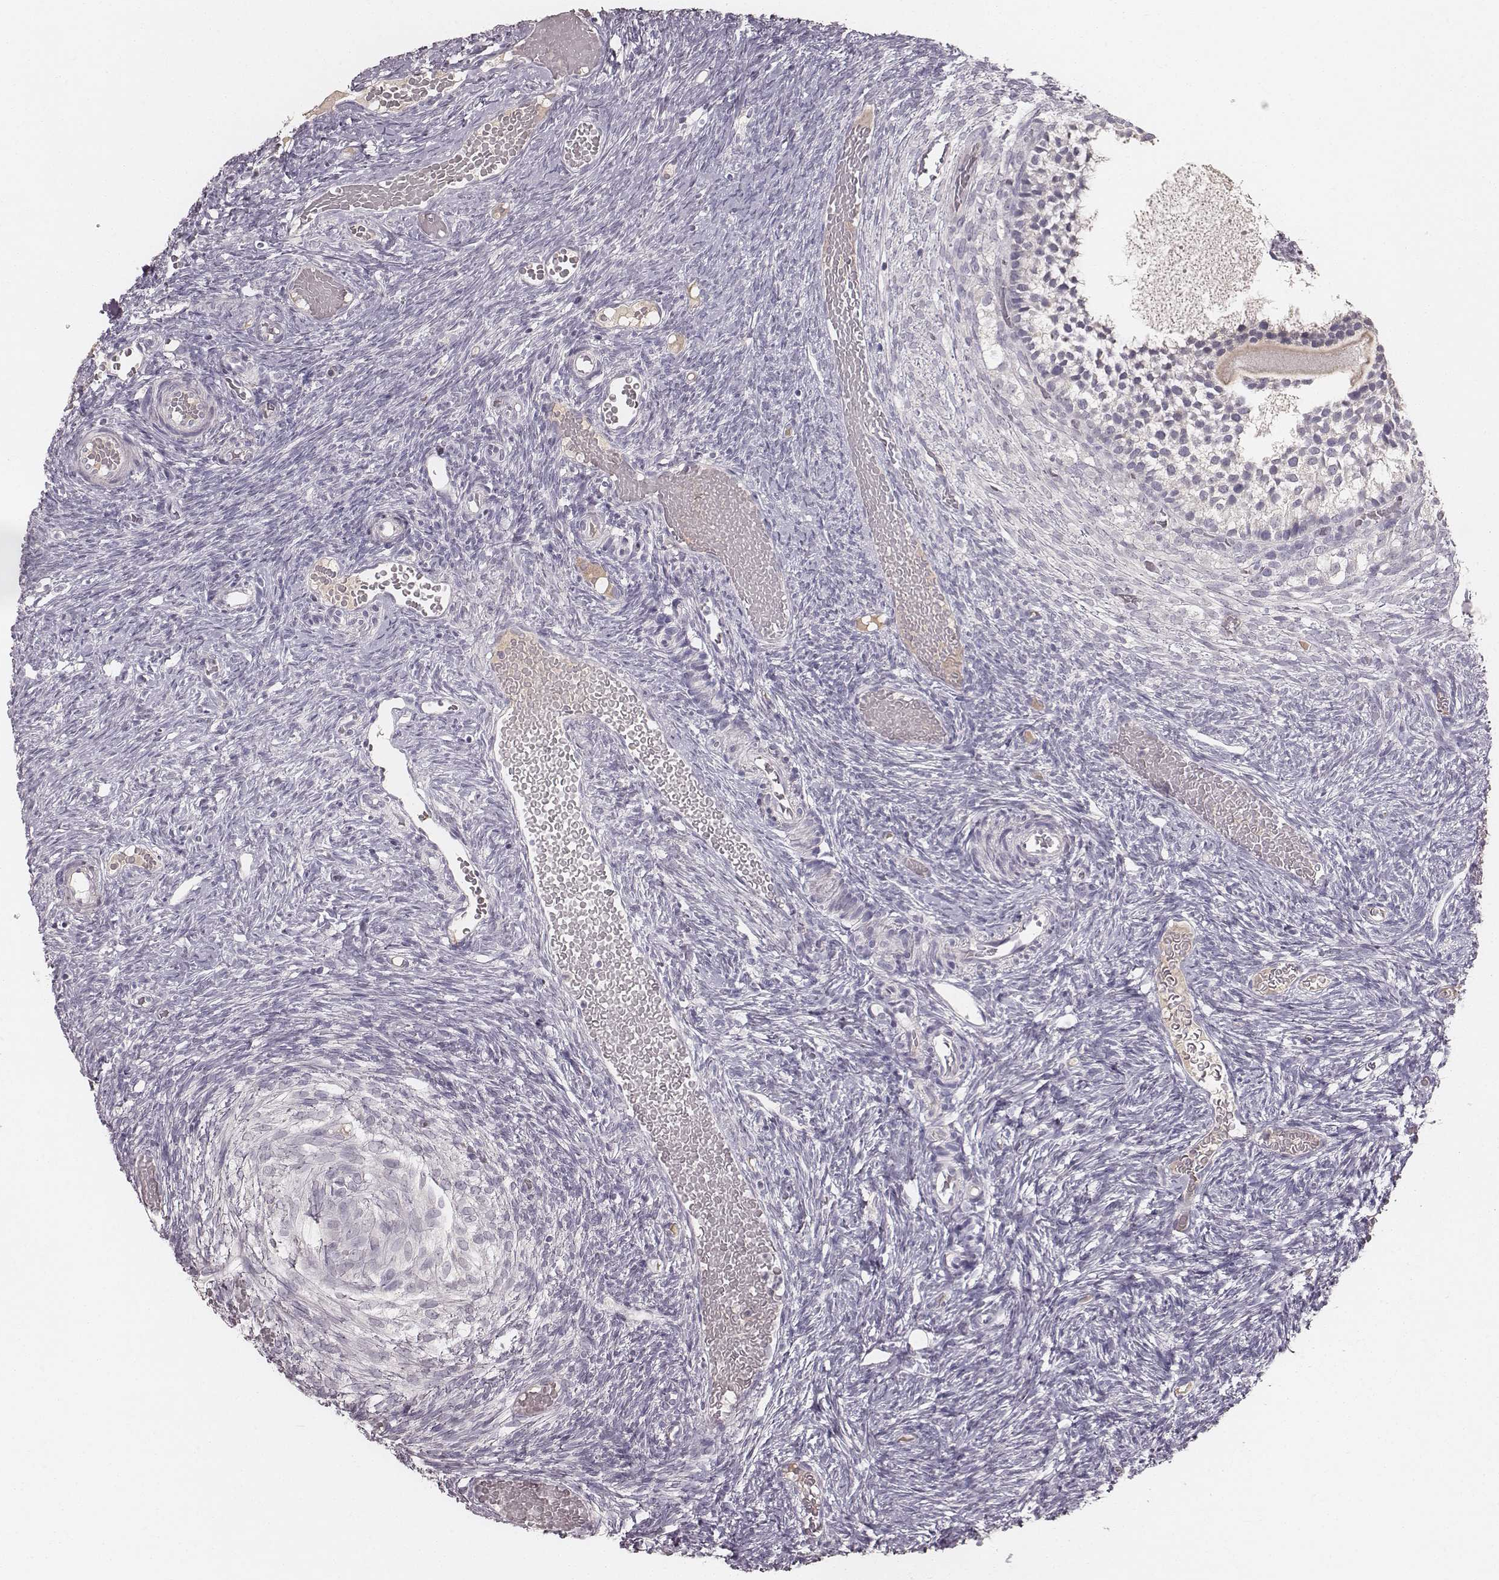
{"staining": {"intensity": "negative", "quantity": "none", "location": "none"}, "tissue": "ovary", "cell_type": "Ovarian stroma cells", "image_type": "normal", "snomed": [{"axis": "morphology", "description": "Normal tissue, NOS"}, {"axis": "topography", "description": "Ovary"}], "caption": "Protein analysis of normal ovary reveals no significant expression in ovarian stroma cells.", "gene": "LY6K", "patient": {"sex": "female", "age": 39}}